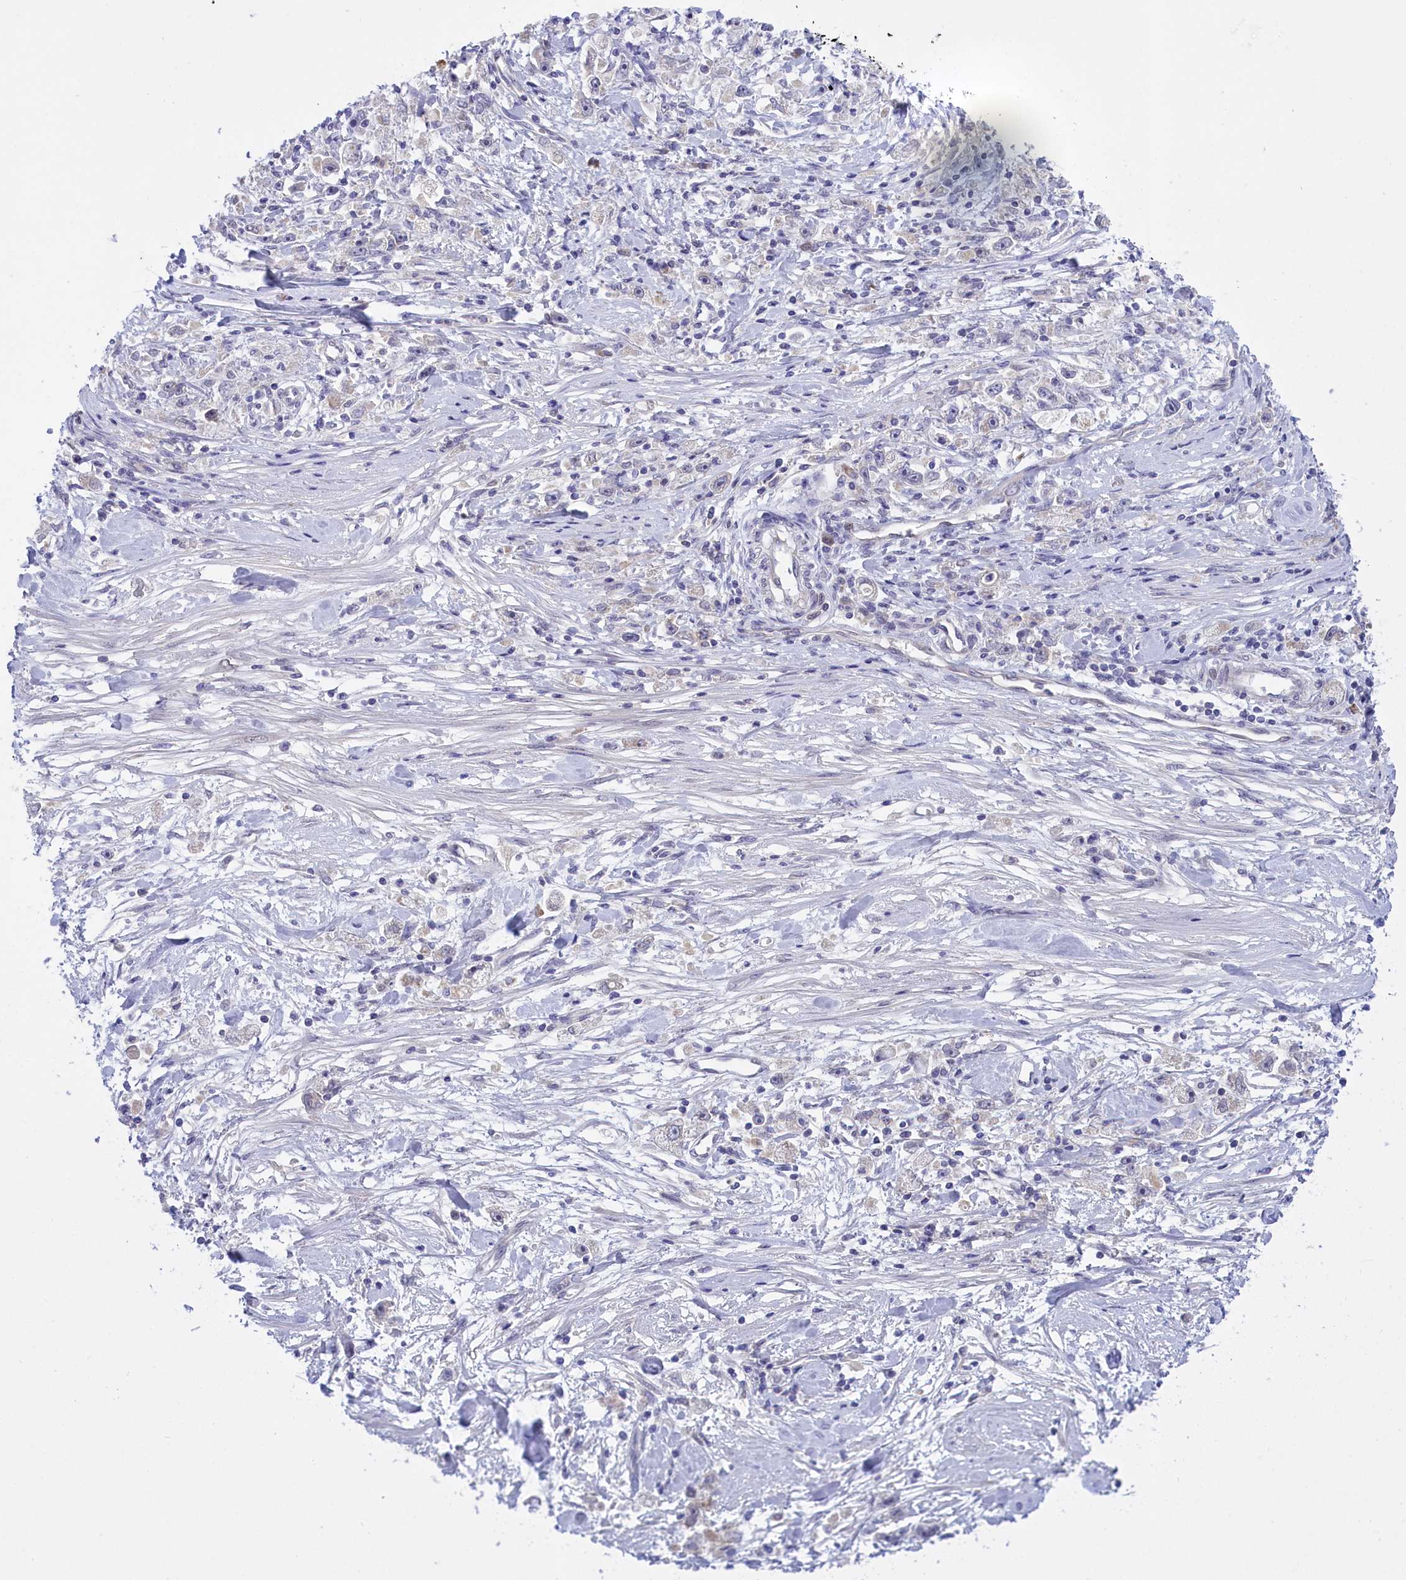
{"staining": {"intensity": "negative", "quantity": "none", "location": "none"}, "tissue": "stomach cancer", "cell_type": "Tumor cells", "image_type": "cancer", "snomed": [{"axis": "morphology", "description": "Adenocarcinoma, NOS"}, {"axis": "topography", "description": "Stomach"}], "caption": "IHC image of human stomach cancer stained for a protein (brown), which reveals no expression in tumor cells. (Stains: DAB immunohistochemistry (IHC) with hematoxylin counter stain, Microscopy: brightfield microscopy at high magnification).", "gene": "FAM149B1", "patient": {"sex": "female", "age": 59}}